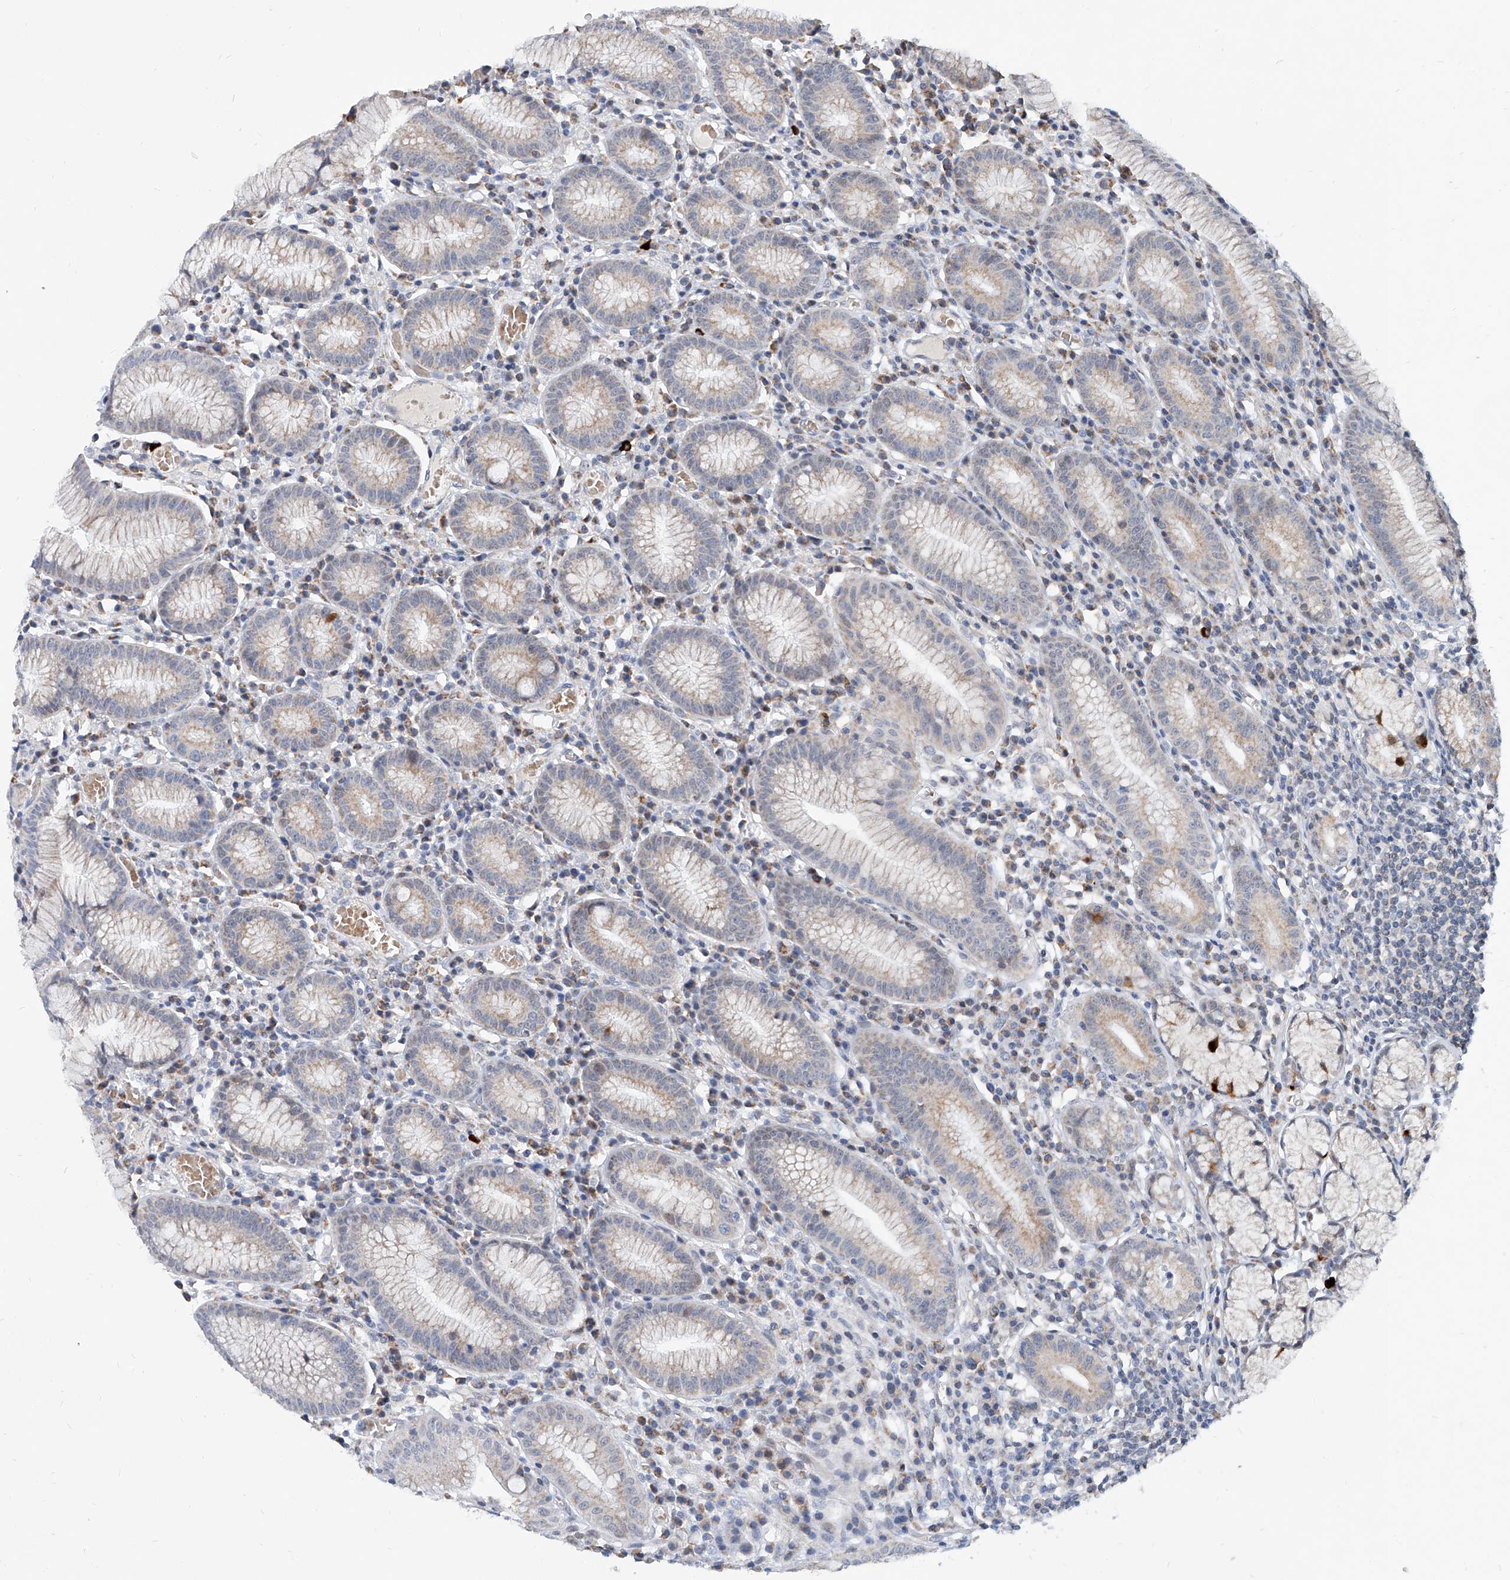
{"staining": {"intensity": "moderate", "quantity": "<25%", "location": "cytoplasmic/membranous"}, "tissue": "stomach", "cell_type": "Glandular cells", "image_type": "normal", "snomed": [{"axis": "morphology", "description": "Normal tissue, NOS"}, {"axis": "topography", "description": "Stomach"}], "caption": "IHC (DAB) staining of normal stomach demonstrates moderate cytoplasmic/membranous protein expression in approximately <25% of glandular cells.", "gene": "BPTF", "patient": {"sex": "male", "age": 55}}